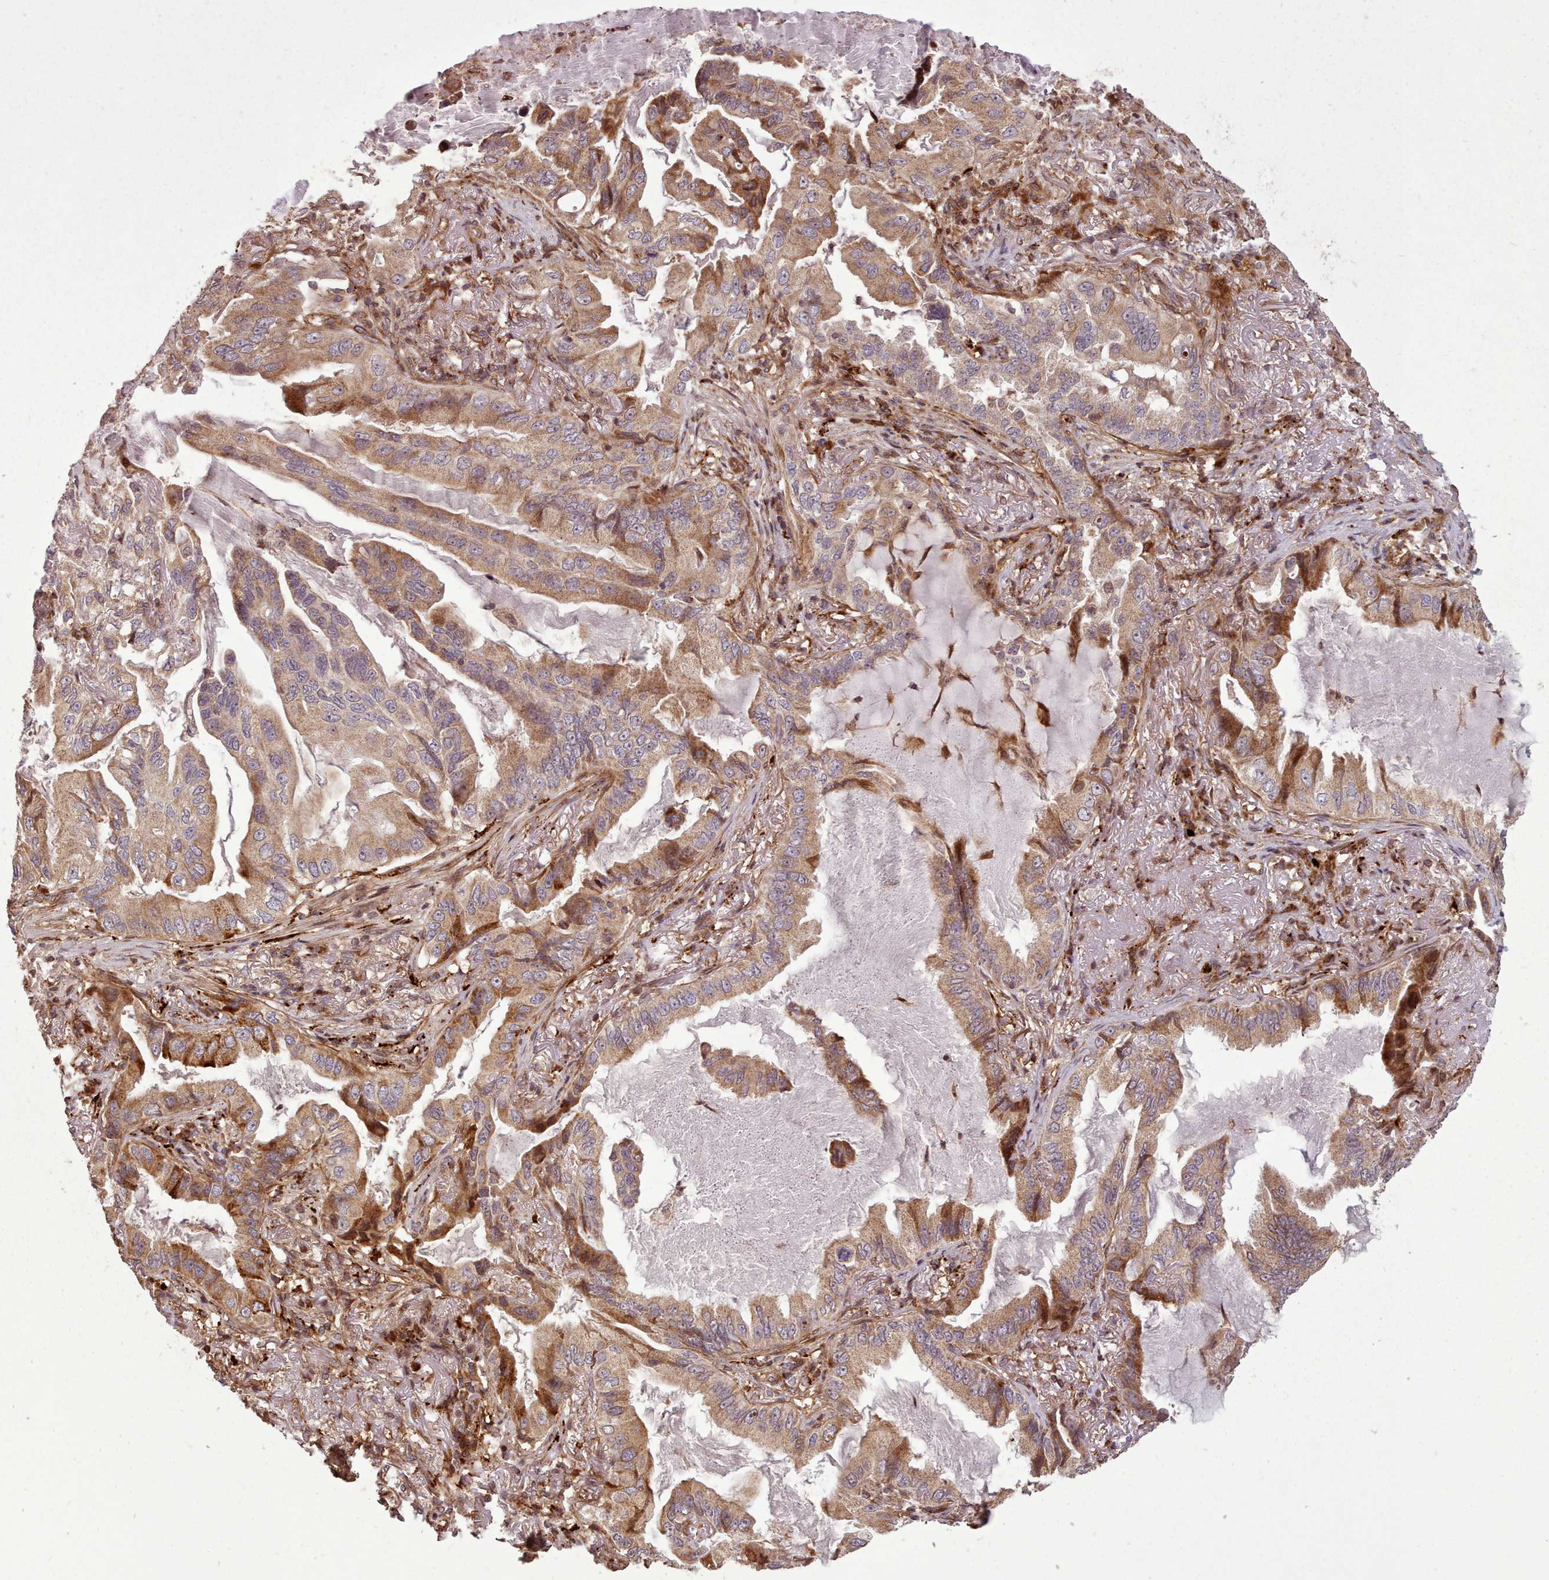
{"staining": {"intensity": "moderate", "quantity": "<25%", "location": "cytoplasmic/membranous"}, "tissue": "lung cancer", "cell_type": "Tumor cells", "image_type": "cancer", "snomed": [{"axis": "morphology", "description": "Adenocarcinoma, NOS"}, {"axis": "topography", "description": "Lung"}], "caption": "Protein staining displays moderate cytoplasmic/membranous staining in approximately <25% of tumor cells in lung adenocarcinoma. The staining is performed using DAB brown chromogen to label protein expression. The nuclei are counter-stained blue using hematoxylin.", "gene": "NLRP7", "patient": {"sex": "female", "age": 69}}